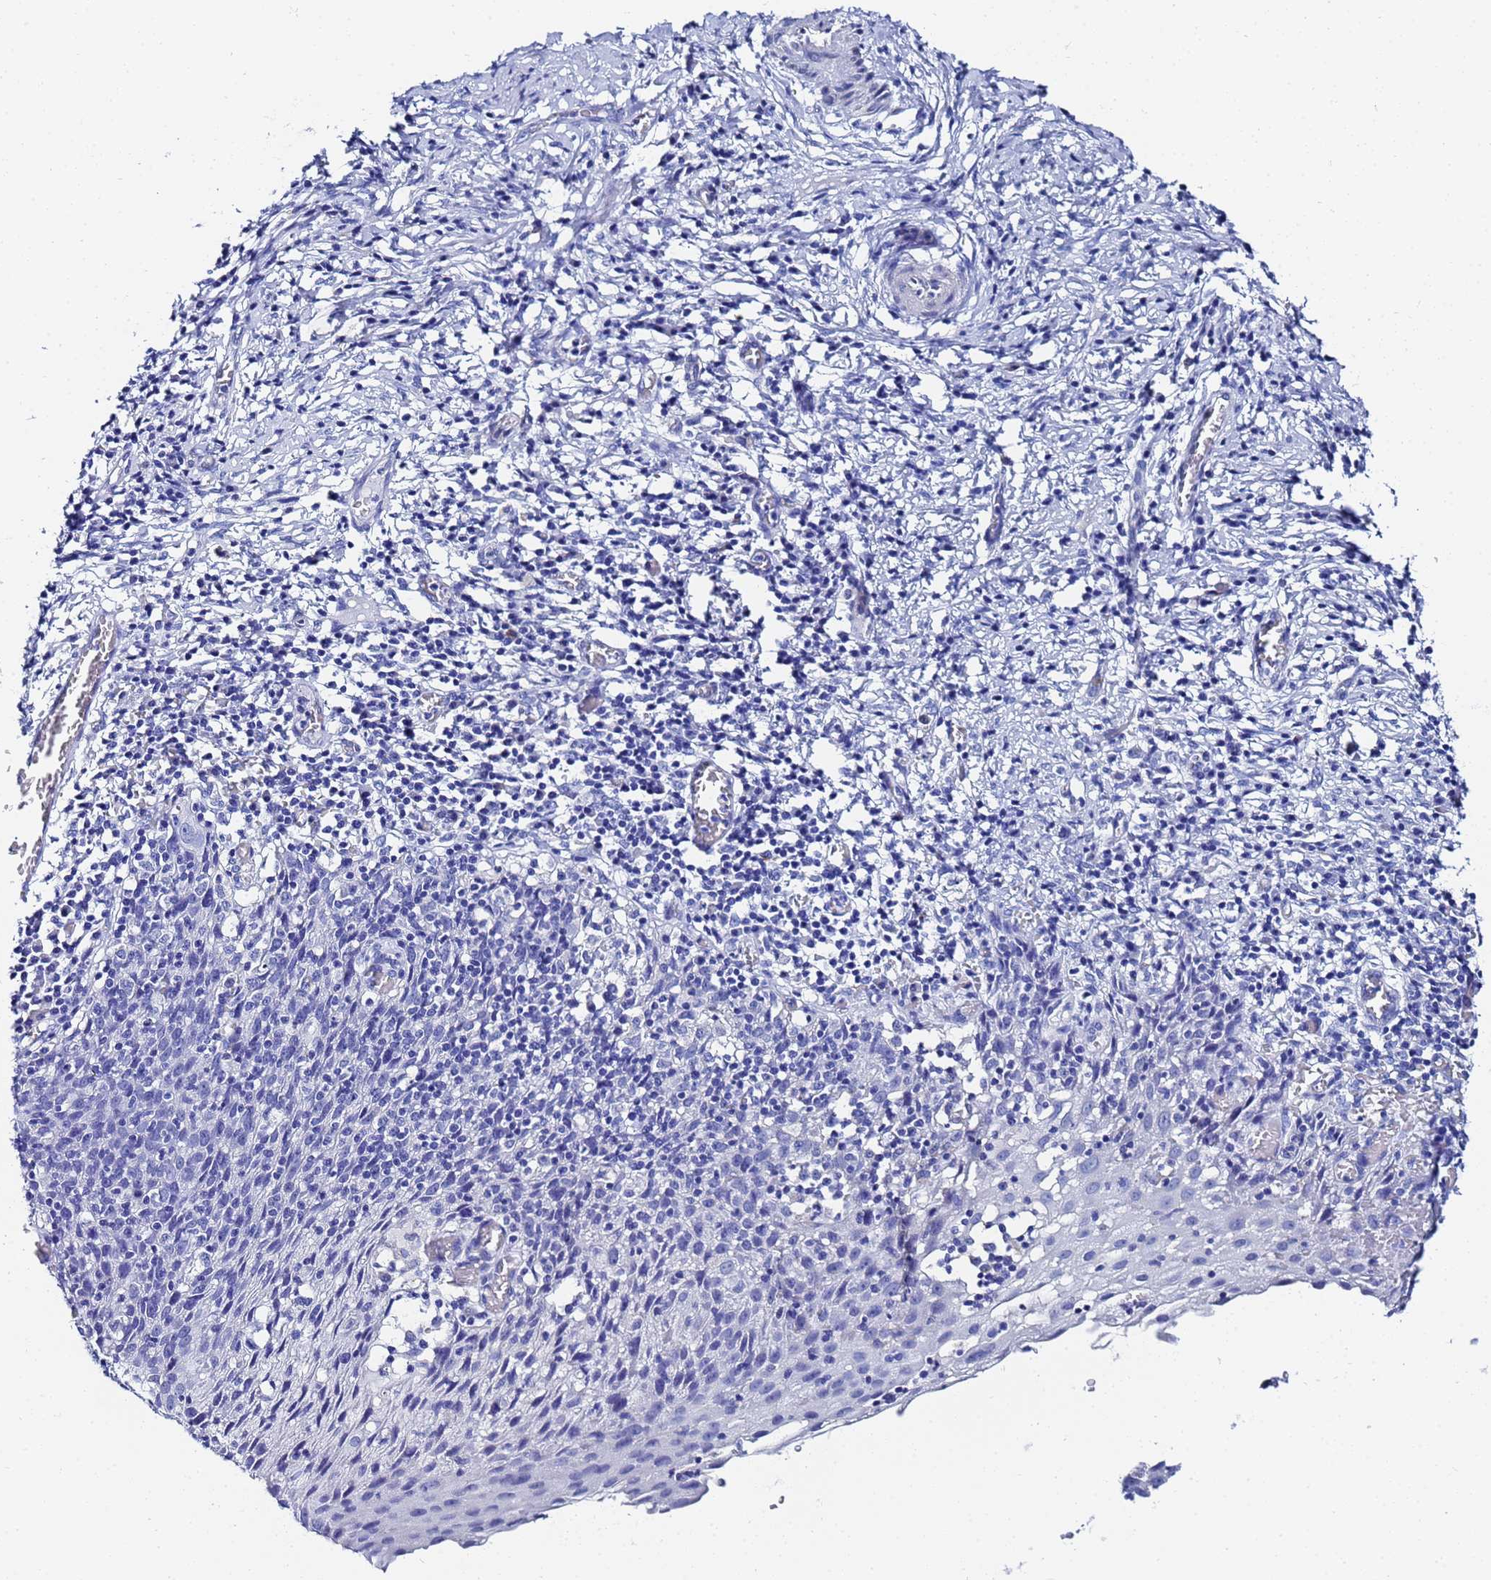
{"staining": {"intensity": "negative", "quantity": "none", "location": "none"}, "tissue": "cervical cancer", "cell_type": "Tumor cells", "image_type": "cancer", "snomed": [{"axis": "morphology", "description": "Squamous cell carcinoma, NOS"}, {"axis": "topography", "description": "Cervix"}], "caption": "Human cervical cancer stained for a protein using immunohistochemistry reveals no positivity in tumor cells.", "gene": "ZNF26", "patient": {"sex": "female", "age": 50}}